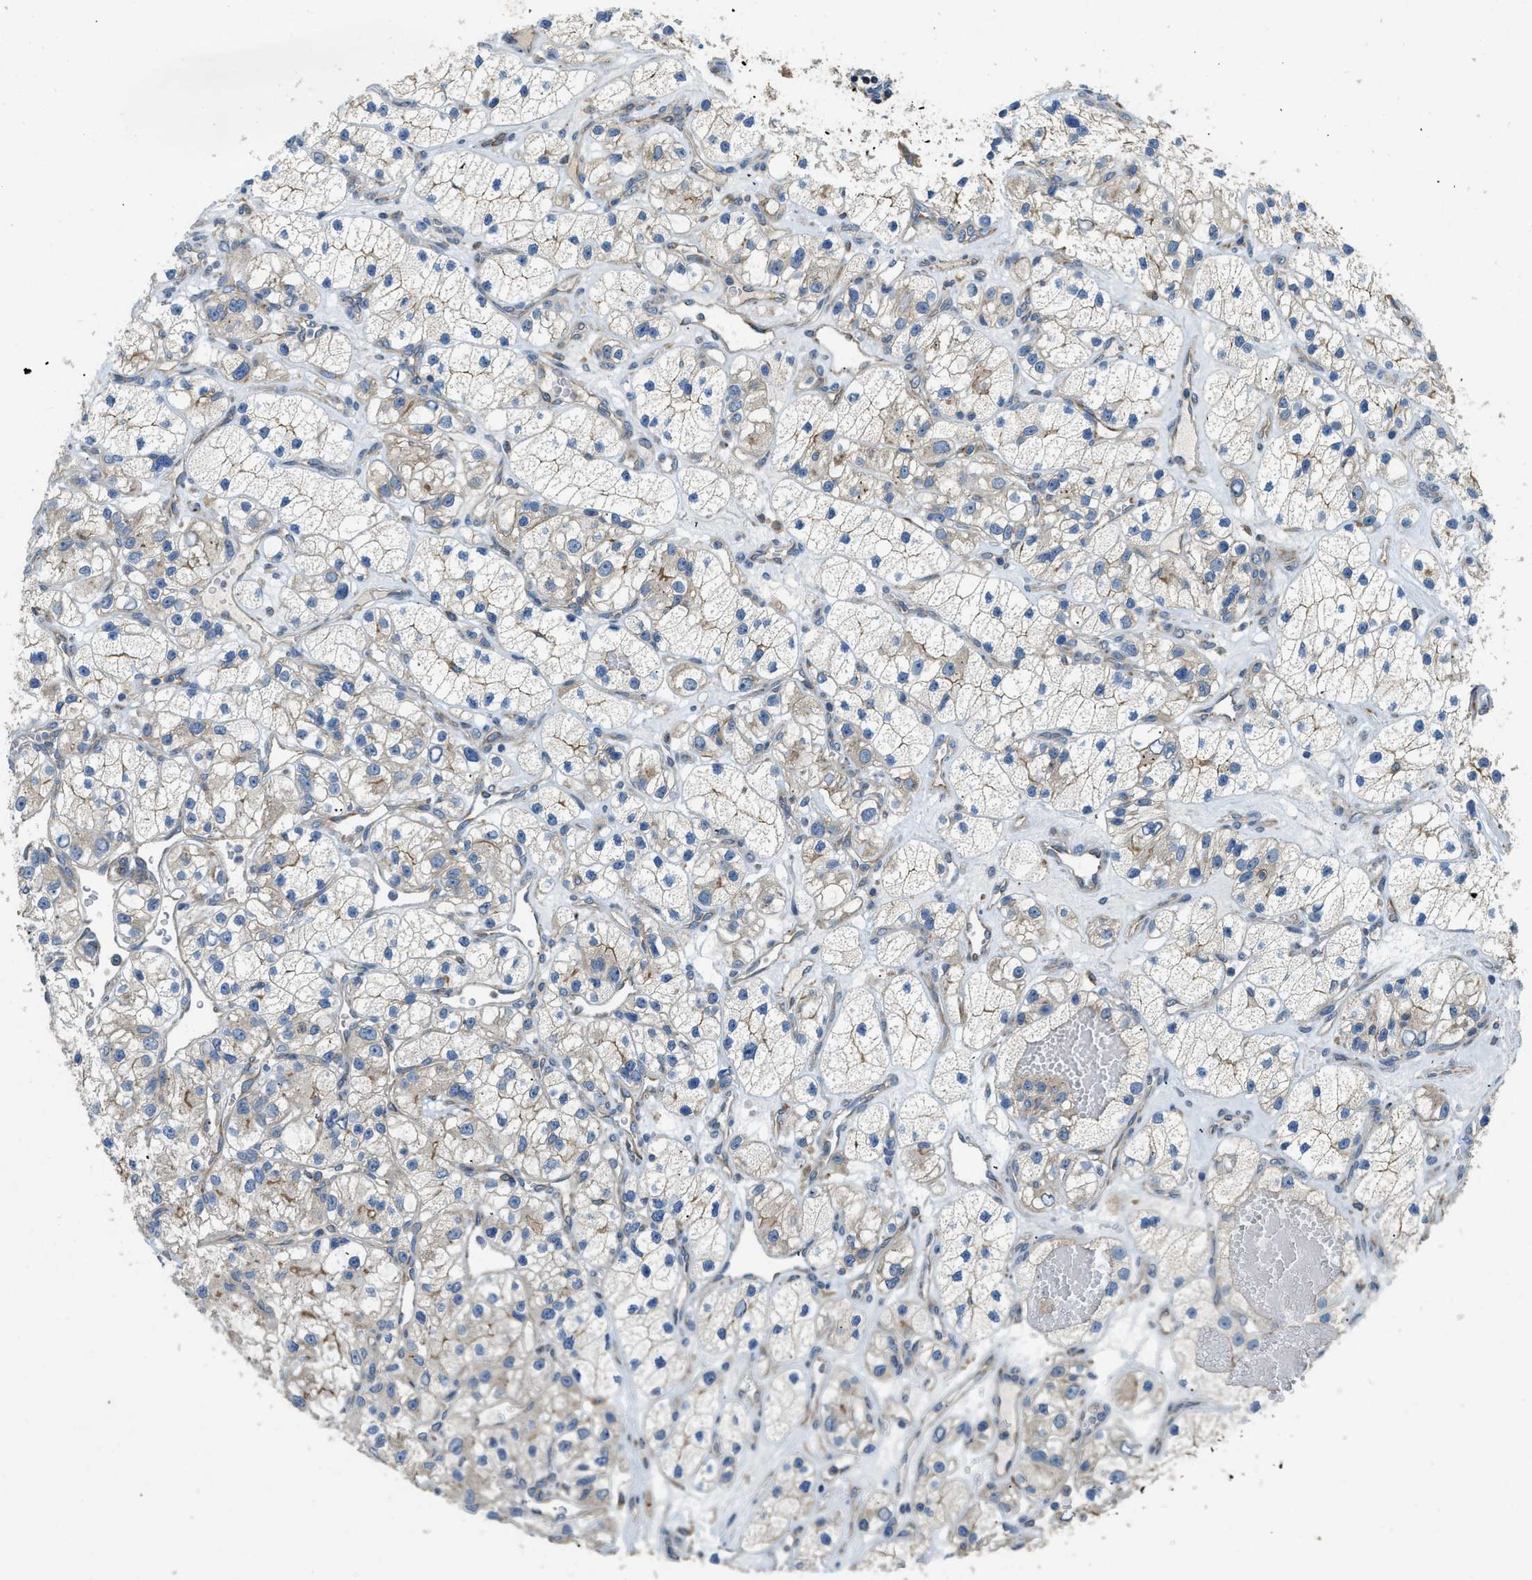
{"staining": {"intensity": "weak", "quantity": ">75%", "location": "cytoplasmic/membranous"}, "tissue": "renal cancer", "cell_type": "Tumor cells", "image_type": "cancer", "snomed": [{"axis": "morphology", "description": "Adenocarcinoma, NOS"}, {"axis": "topography", "description": "Kidney"}], "caption": "Adenocarcinoma (renal) stained with immunohistochemistry (IHC) reveals weak cytoplasmic/membranous staining in about >75% of tumor cells.", "gene": "TMEM68", "patient": {"sex": "female", "age": 57}}